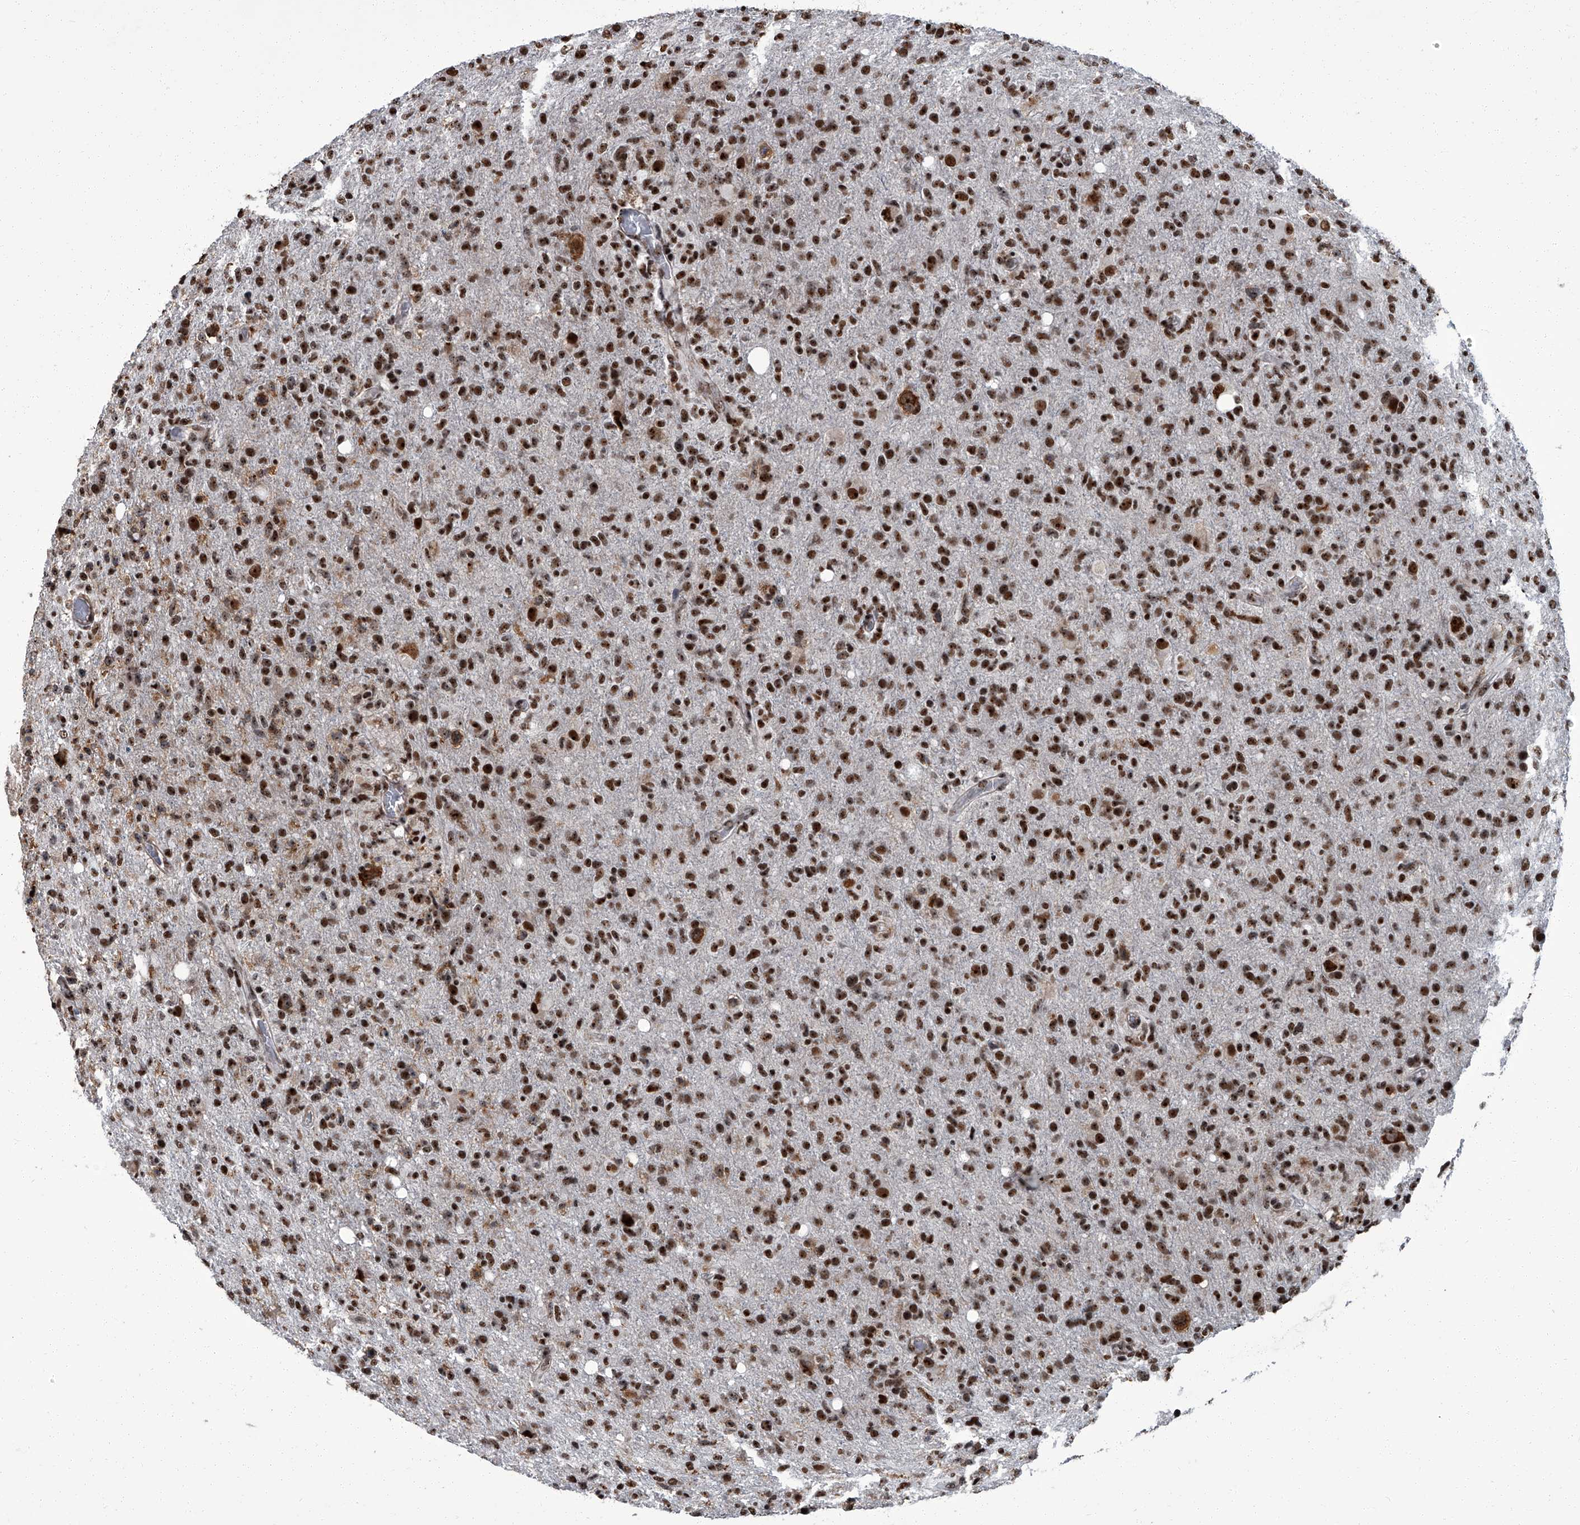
{"staining": {"intensity": "strong", "quantity": "25%-75%", "location": "nuclear"}, "tissue": "glioma", "cell_type": "Tumor cells", "image_type": "cancer", "snomed": [{"axis": "morphology", "description": "Glioma, malignant, High grade"}, {"axis": "topography", "description": "Brain"}], "caption": "DAB immunohistochemical staining of glioma exhibits strong nuclear protein positivity in approximately 25%-75% of tumor cells.", "gene": "ZNF518B", "patient": {"sex": "female", "age": 57}}